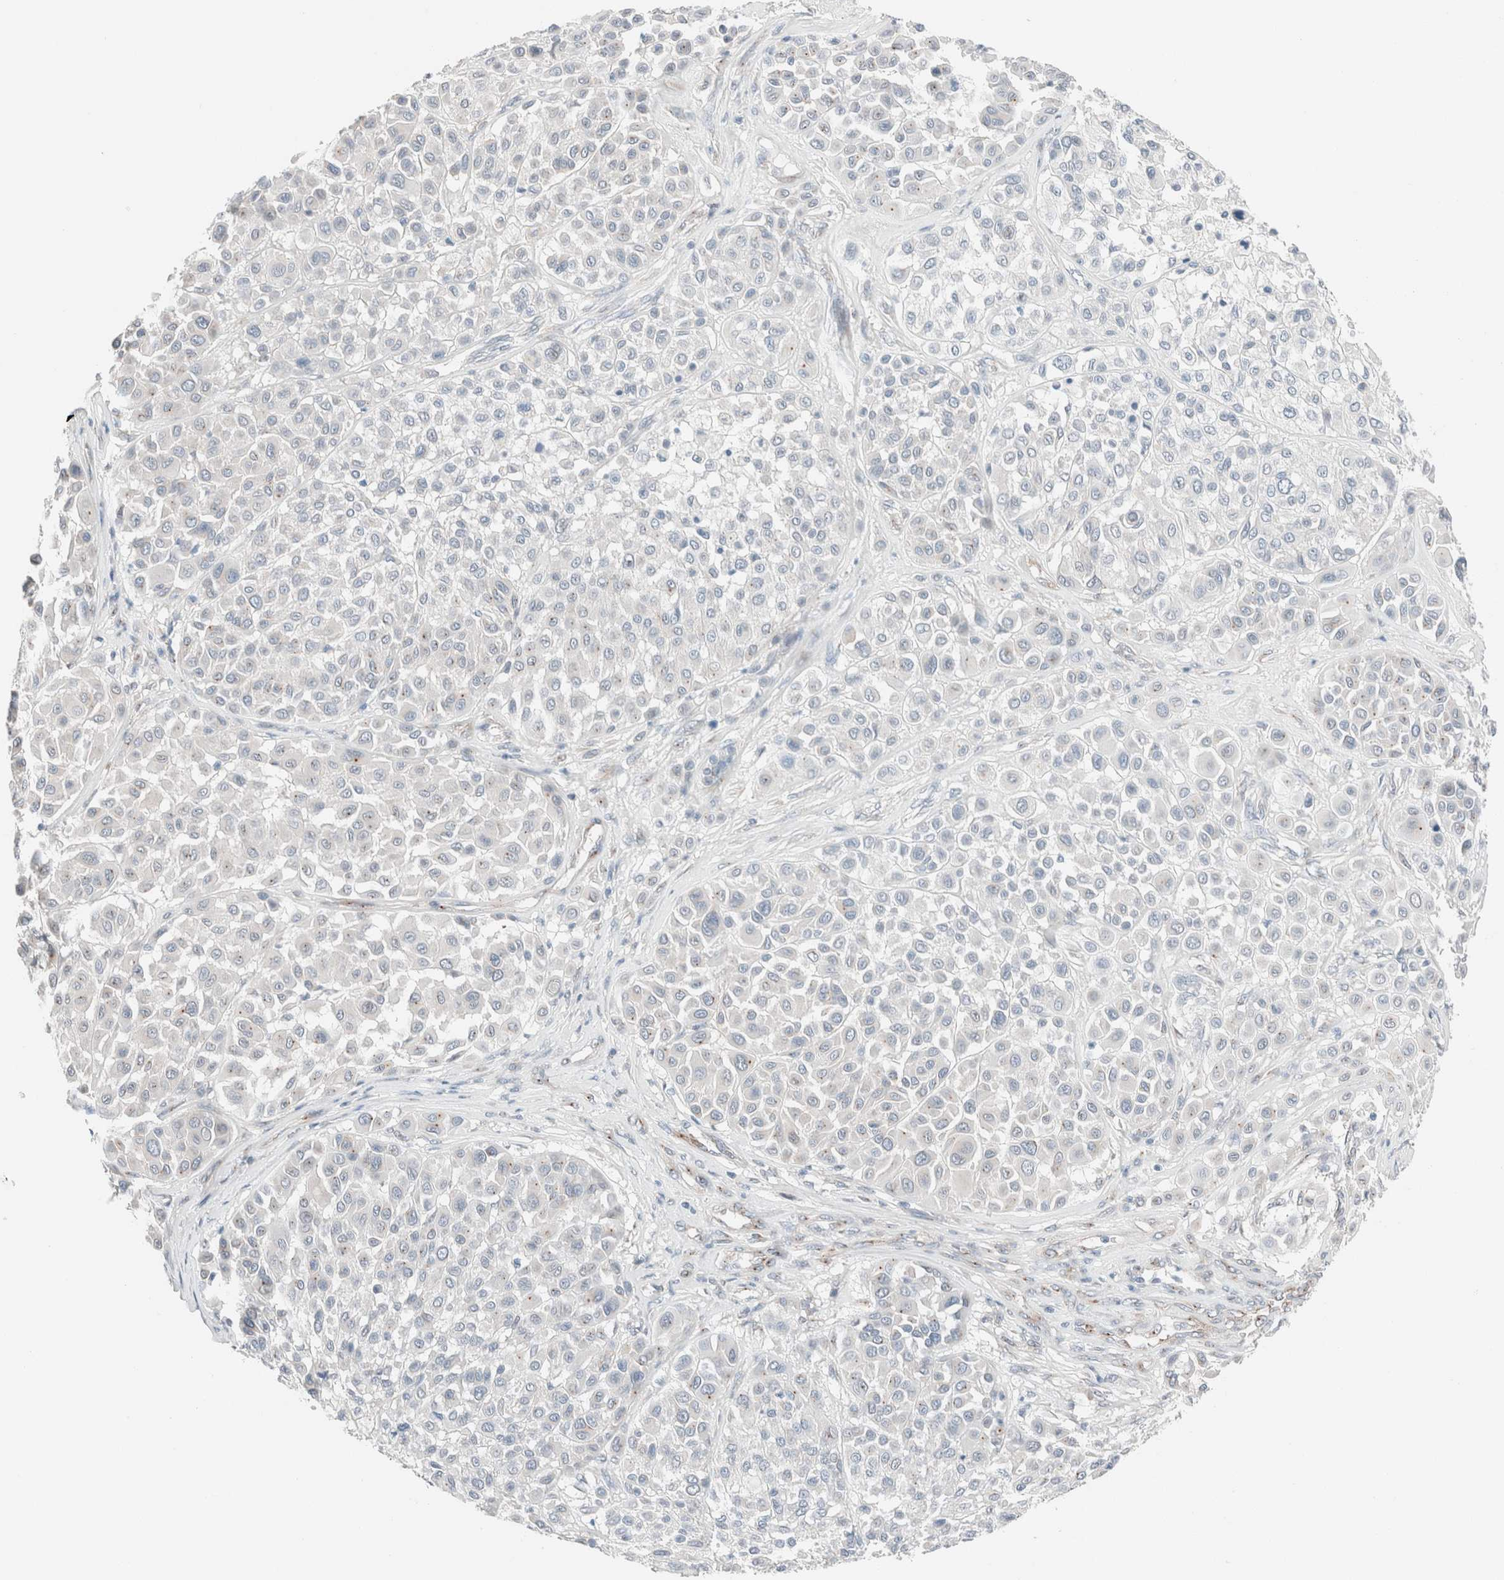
{"staining": {"intensity": "negative", "quantity": "none", "location": "none"}, "tissue": "melanoma", "cell_type": "Tumor cells", "image_type": "cancer", "snomed": [{"axis": "morphology", "description": "Malignant melanoma, Metastatic site"}, {"axis": "topography", "description": "Soft tissue"}], "caption": "An image of melanoma stained for a protein reveals no brown staining in tumor cells.", "gene": "CASC3", "patient": {"sex": "male", "age": 41}}